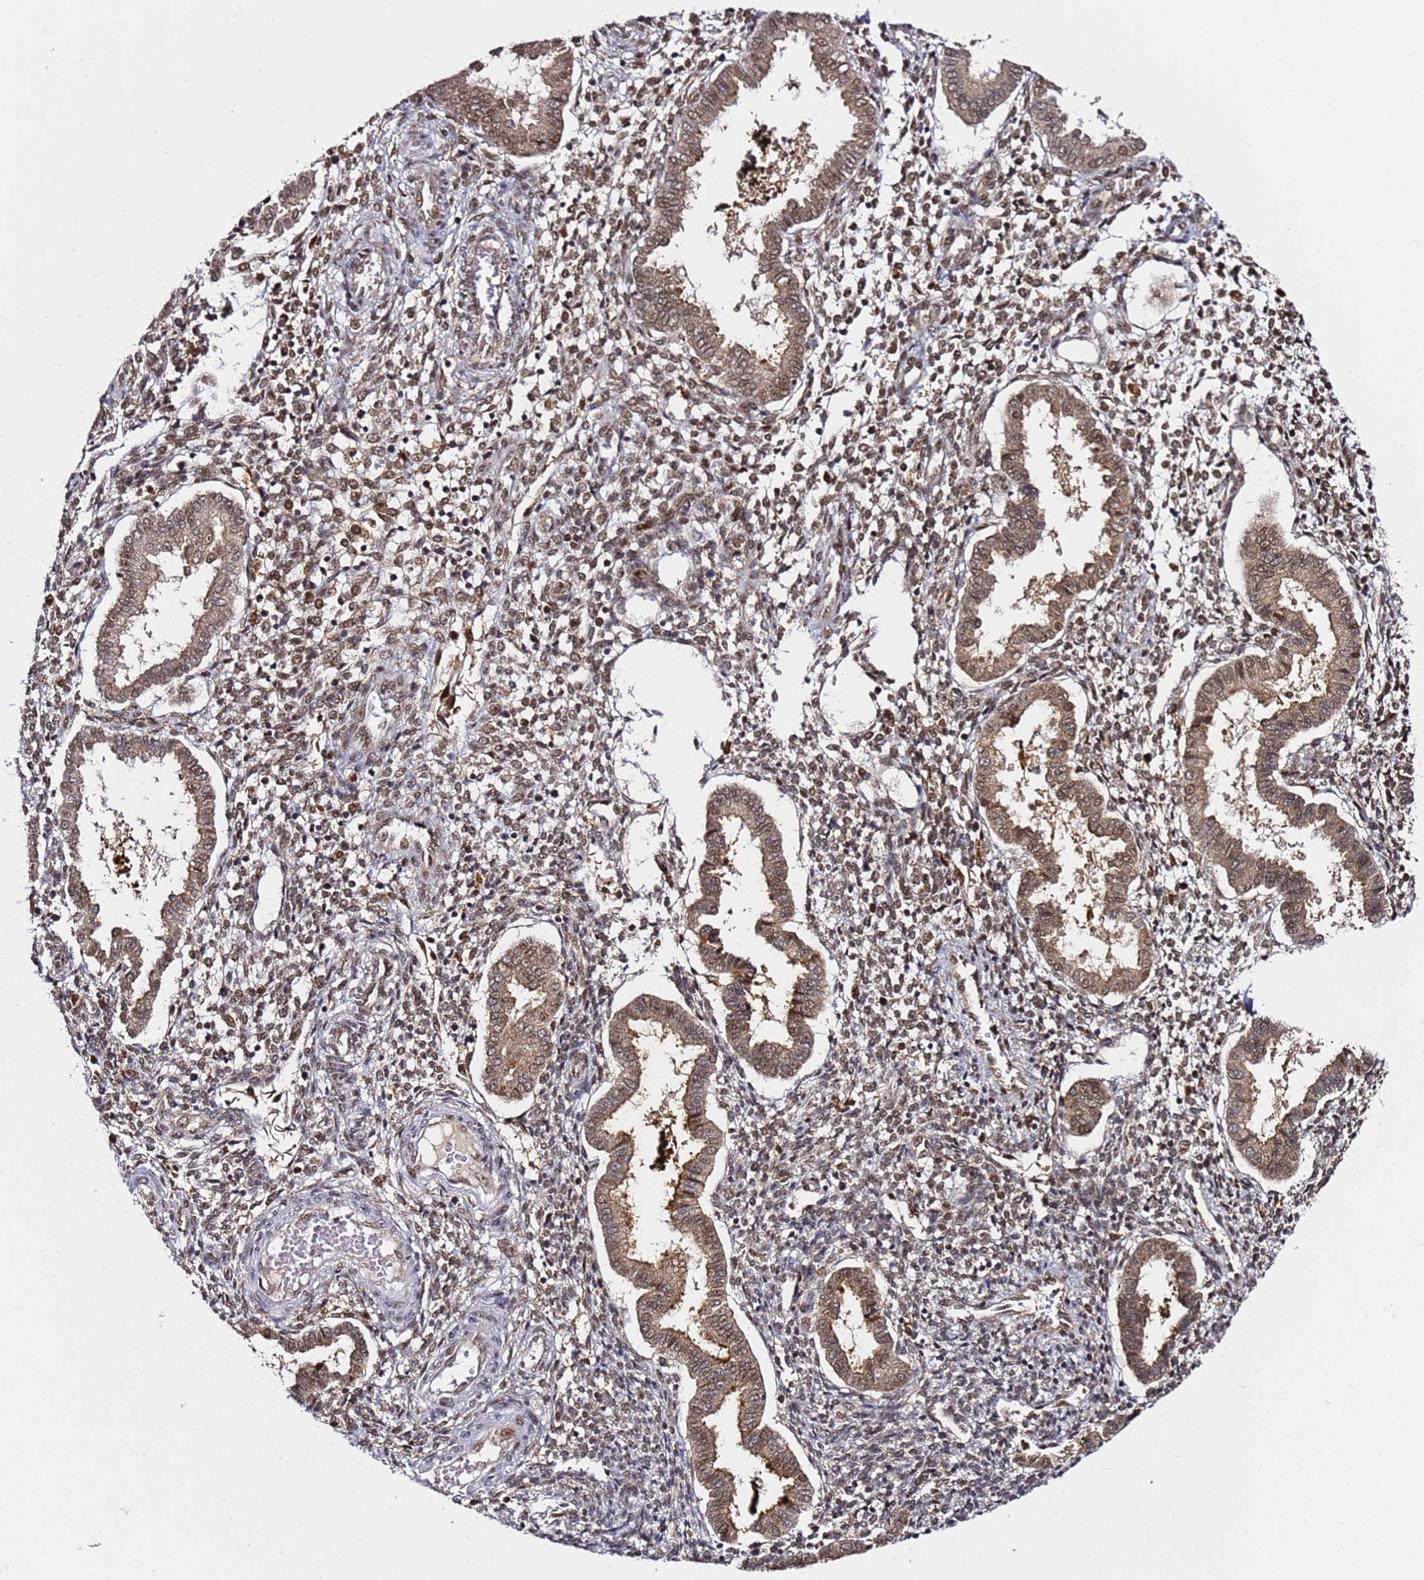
{"staining": {"intensity": "moderate", "quantity": ">75%", "location": "cytoplasmic/membranous,nuclear"}, "tissue": "endometrium", "cell_type": "Cells in endometrial stroma", "image_type": "normal", "snomed": [{"axis": "morphology", "description": "Normal tissue, NOS"}, {"axis": "topography", "description": "Endometrium"}], "caption": "The image exhibits staining of benign endometrium, revealing moderate cytoplasmic/membranous,nuclear protein positivity (brown color) within cells in endometrial stroma. Using DAB (brown) and hematoxylin (blue) stains, captured at high magnification using brightfield microscopy.", "gene": "RGS18", "patient": {"sex": "female", "age": 24}}